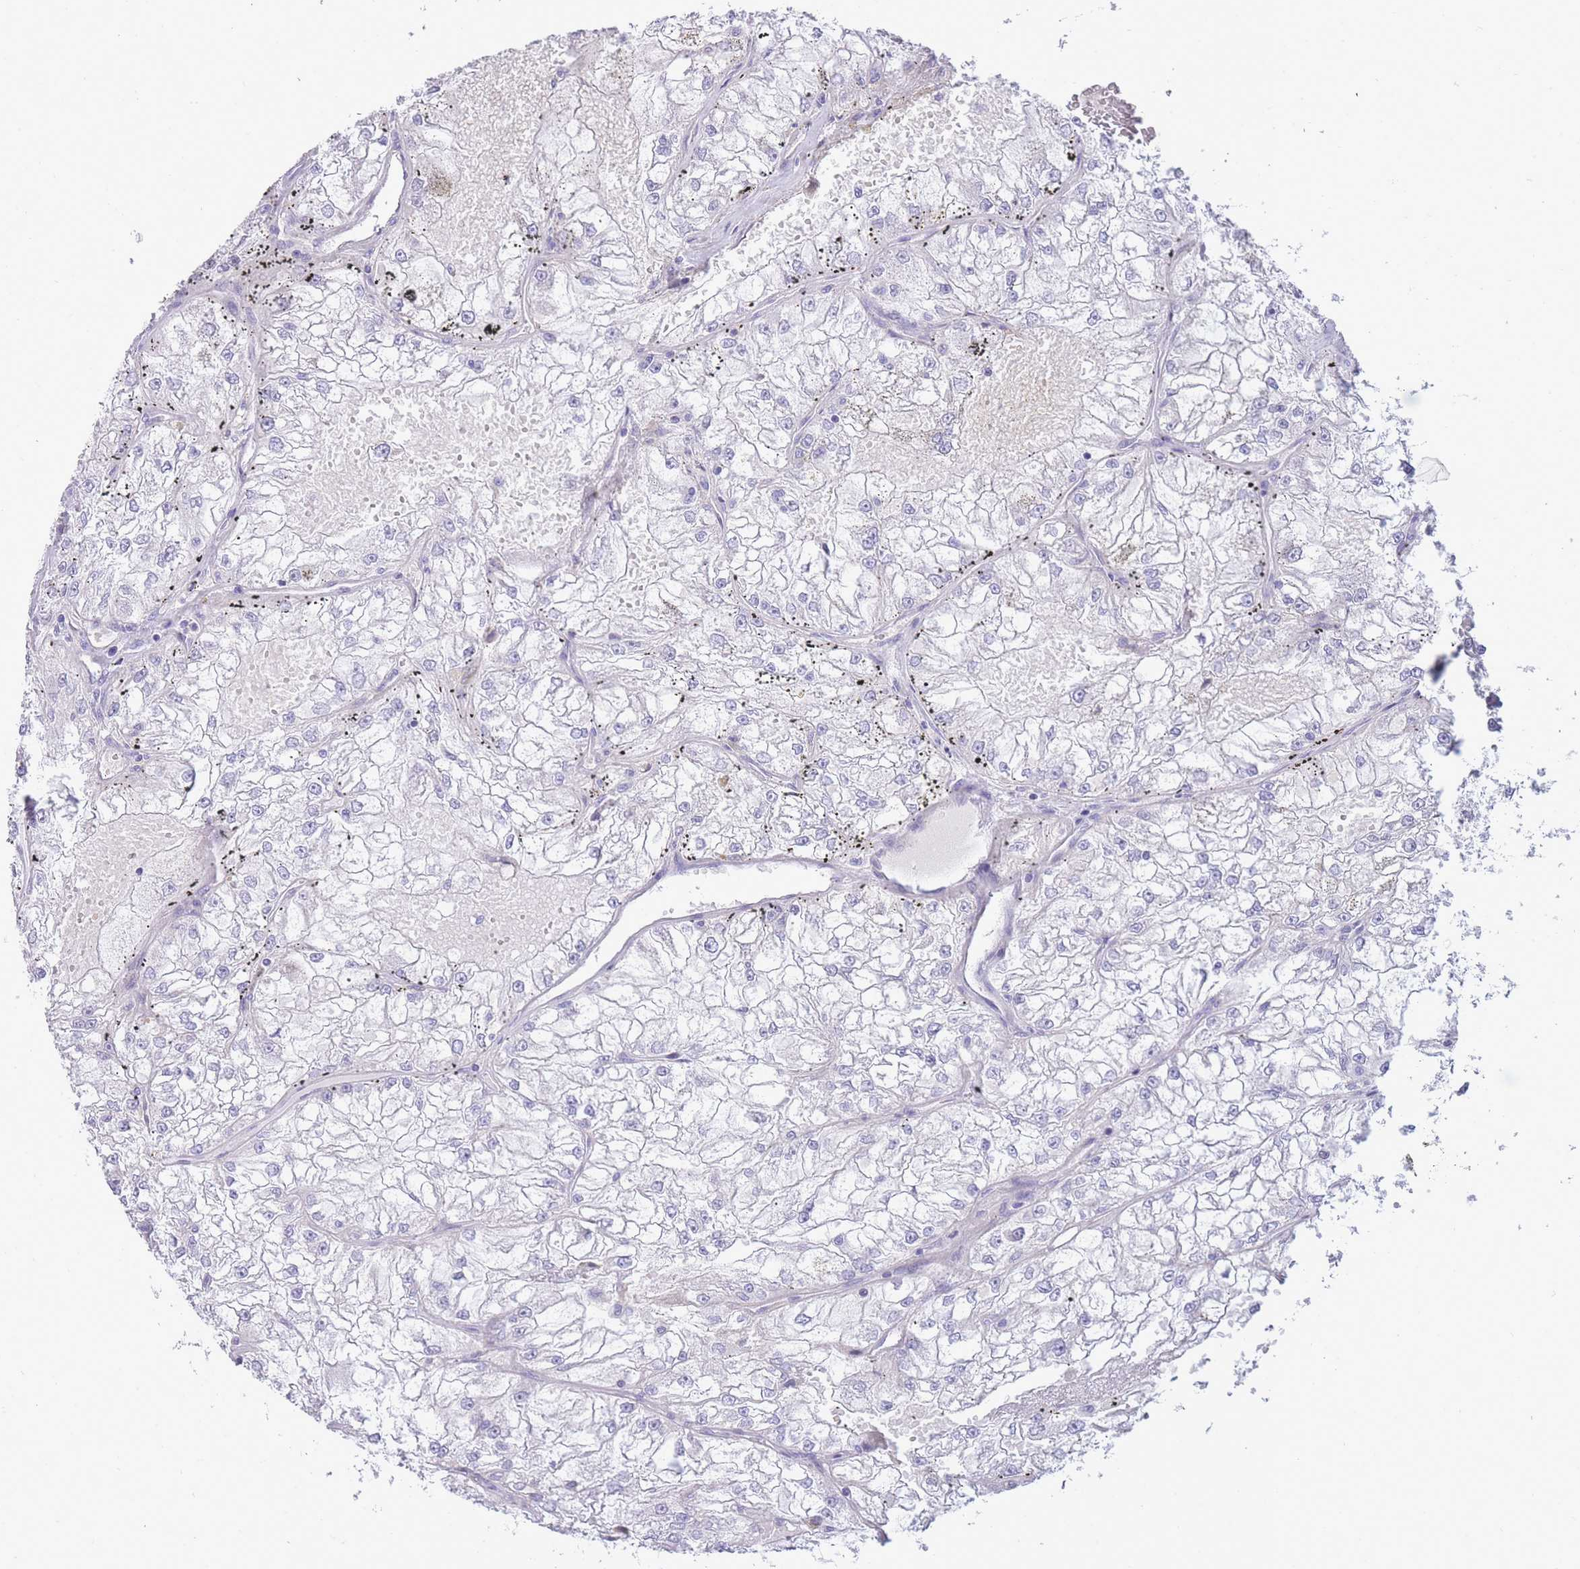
{"staining": {"intensity": "negative", "quantity": "none", "location": "none"}, "tissue": "renal cancer", "cell_type": "Tumor cells", "image_type": "cancer", "snomed": [{"axis": "morphology", "description": "Adenocarcinoma, NOS"}, {"axis": "topography", "description": "Kidney"}], "caption": "Renal cancer (adenocarcinoma) was stained to show a protein in brown. There is no significant expression in tumor cells.", "gene": "PRR23B", "patient": {"sex": "female", "age": 72}}